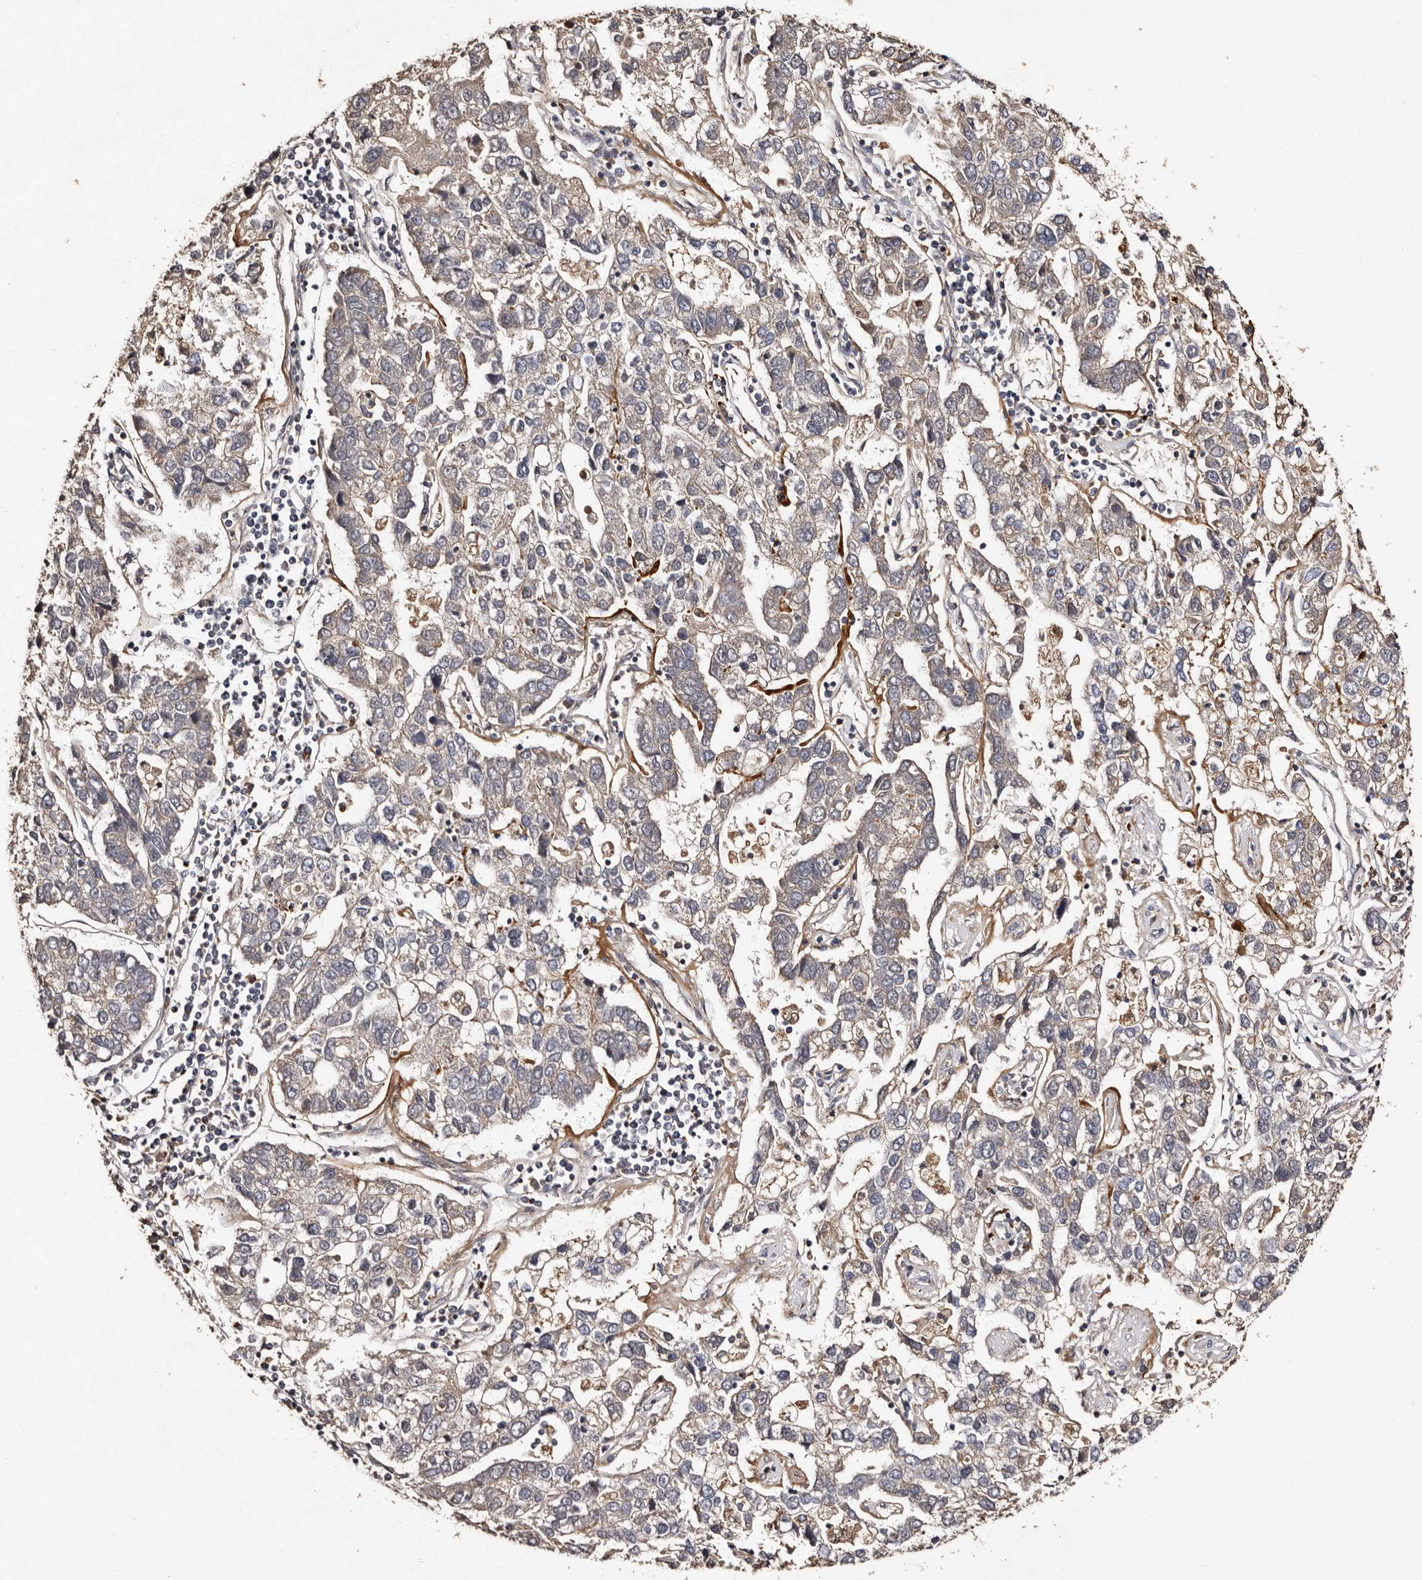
{"staining": {"intensity": "negative", "quantity": "none", "location": "none"}, "tissue": "pancreatic cancer", "cell_type": "Tumor cells", "image_type": "cancer", "snomed": [{"axis": "morphology", "description": "Adenocarcinoma, NOS"}, {"axis": "topography", "description": "Pancreas"}], "caption": "This is a histopathology image of immunohistochemistry (IHC) staining of pancreatic cancer, which shows no expression in tumor cells. (Immunohistochemistry (ihc), brightfield microscopy, high magnification).", "gene": "PRKD3", "patient": {"sex": "female", "age": 61}}